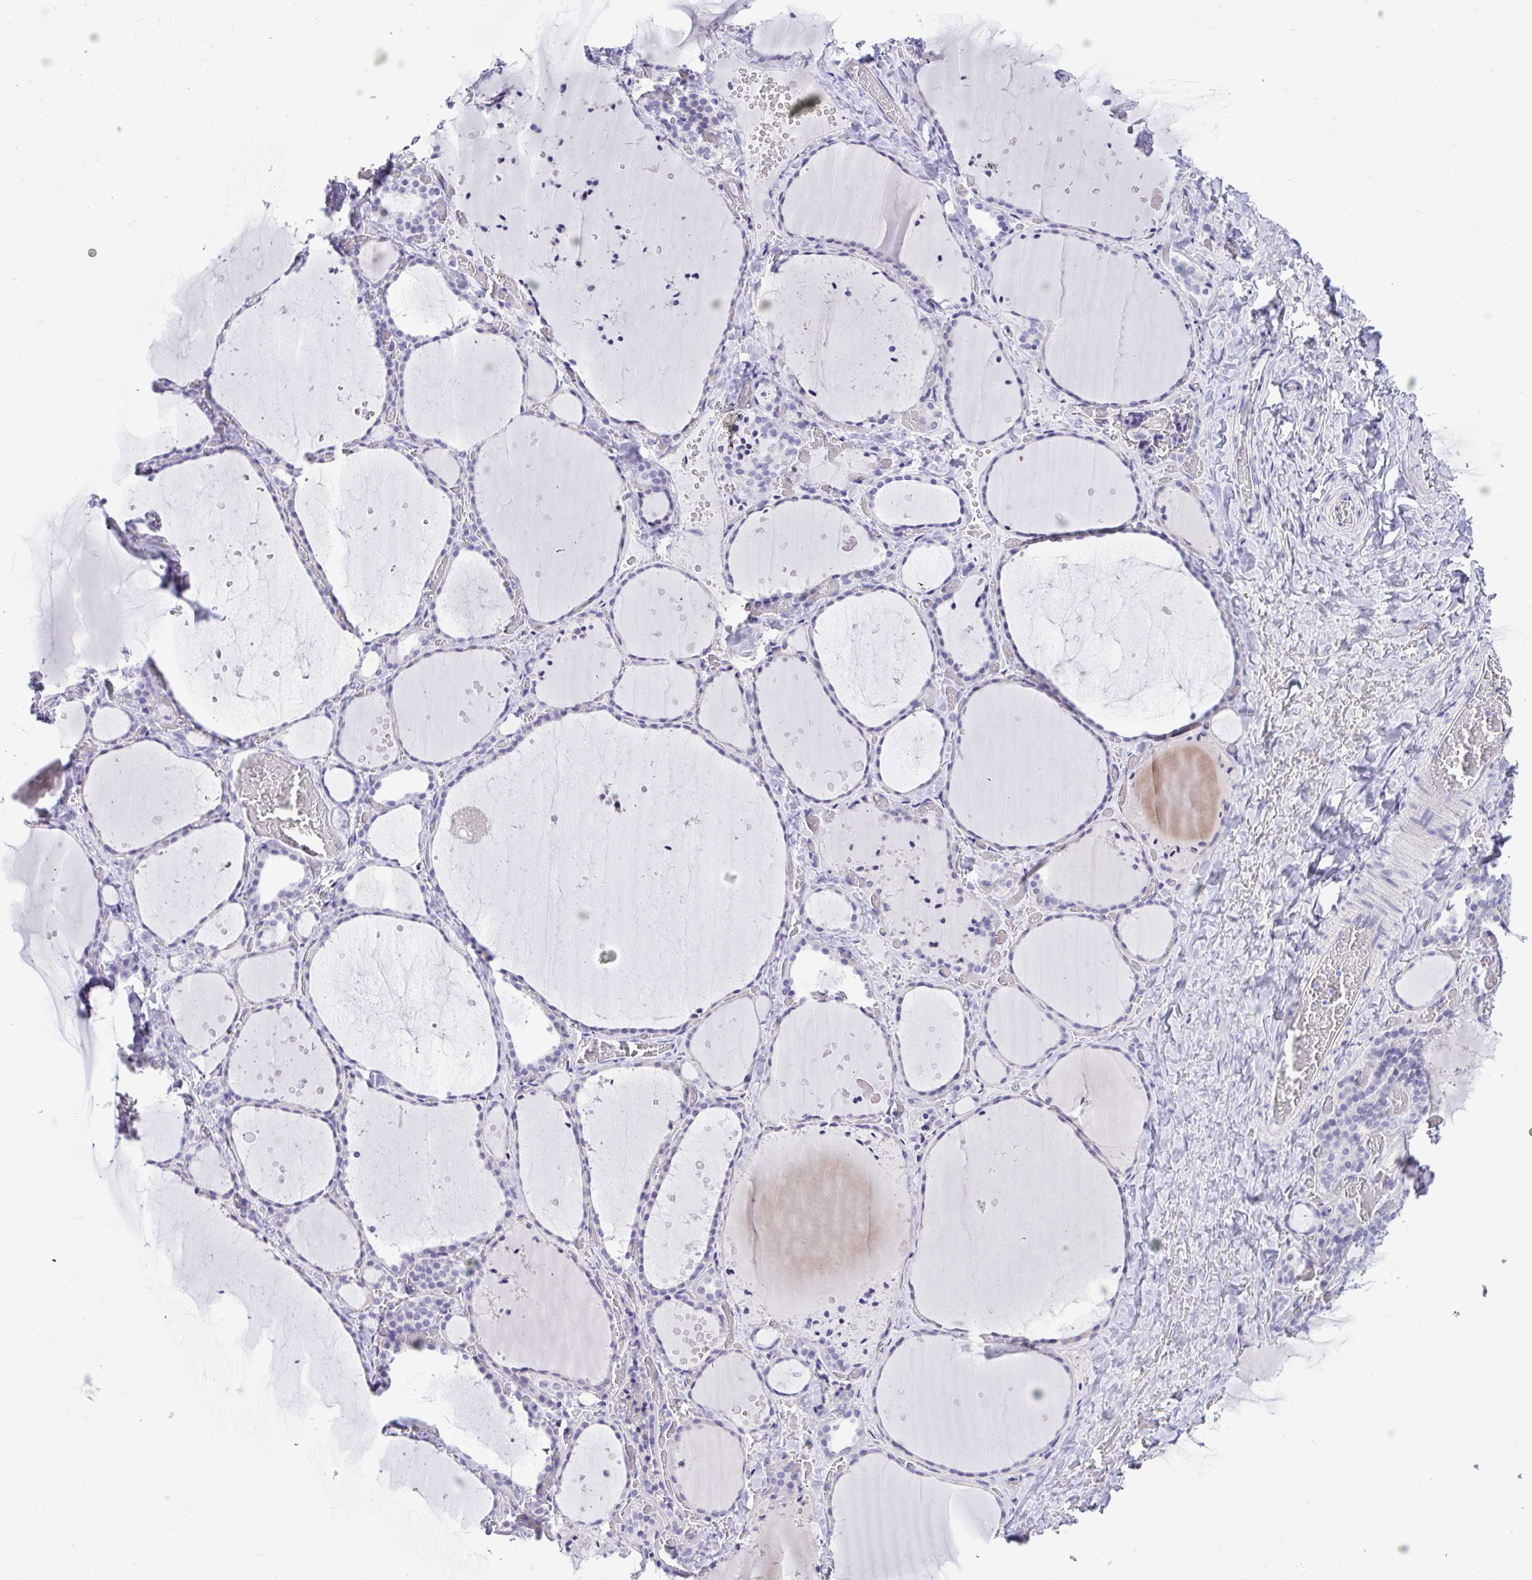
{"staining": {"intensity": "negative", "quantity": "none", "location": "none"}, "tissue": "thyroid gland", "cell_type": "Glandular cells", "image_type": "normal", "snomed": [{"axis": "morphology", "description": "Normal tissue, NOS"}, {"axis": "topography", "description": "Thyroid gland"}], "caption": "An IHC image of unremarkable thyroid gland is shown. There is no staining in glandular cells of thyroid gland.", "gene": "TMCO5A", "patient": {"sex": "female", "age": 36}}